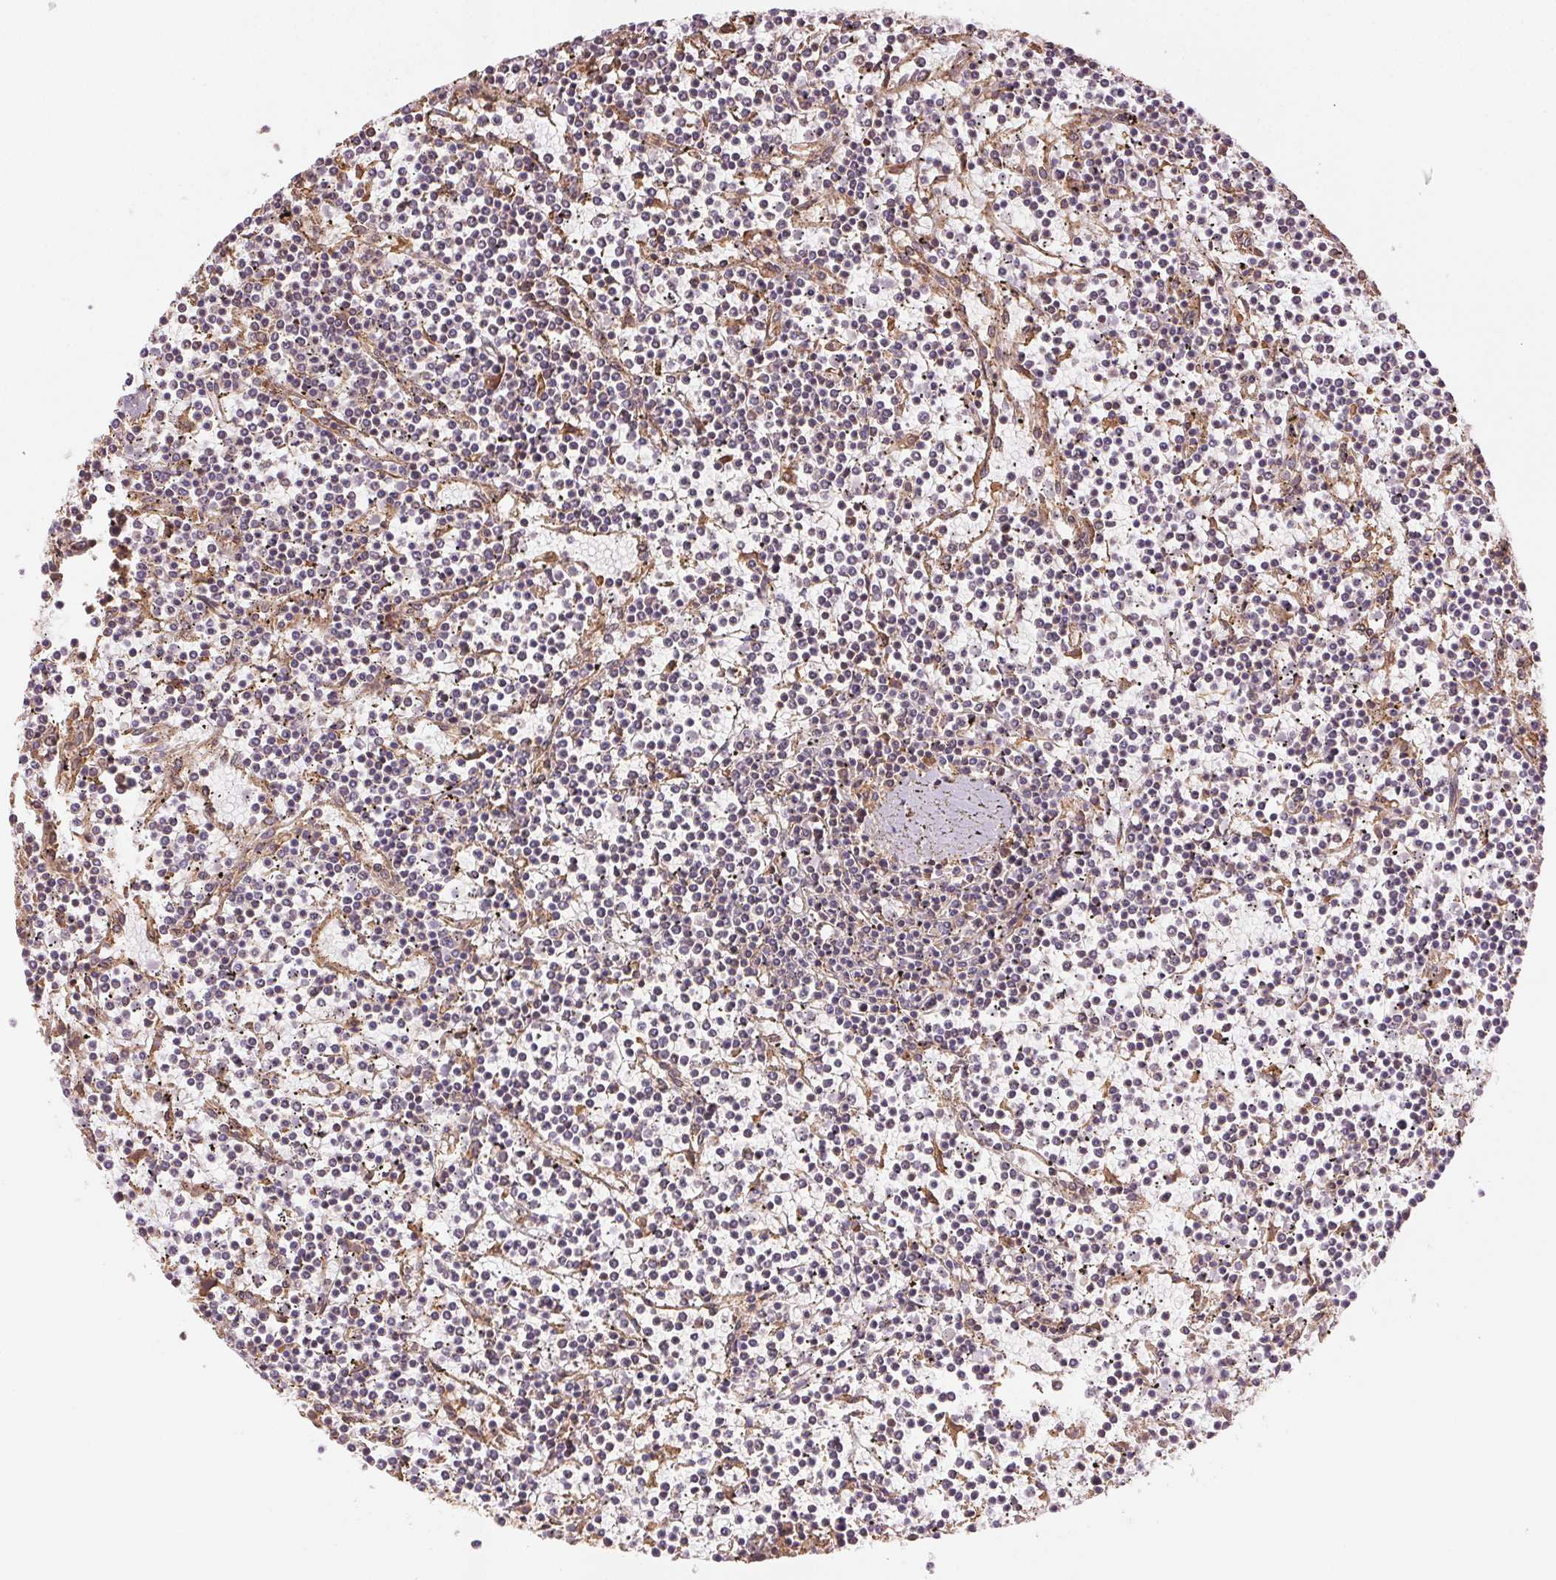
{"staining": {"intensity": "negative", "quantity": "none", "location": "none"}, "tissue": "lymphoma", "cell_type": "Tumor cells", "image_type": "cancer", "snomed": [{"axis": "morphology", "description": "Malignant lymphoma, non-Hodgkin's type, Low grade"}, {"axis": "topography", "description": "Spleen"}], "caption": "A photomicrograph of human lymphoma is negative for staining in tumor cells. (Immunohistochemistry (ihc), brightfield microscopy, high magnification).", "gene": "C6orf163", "patient": {"sex": "female", "age": 19}}